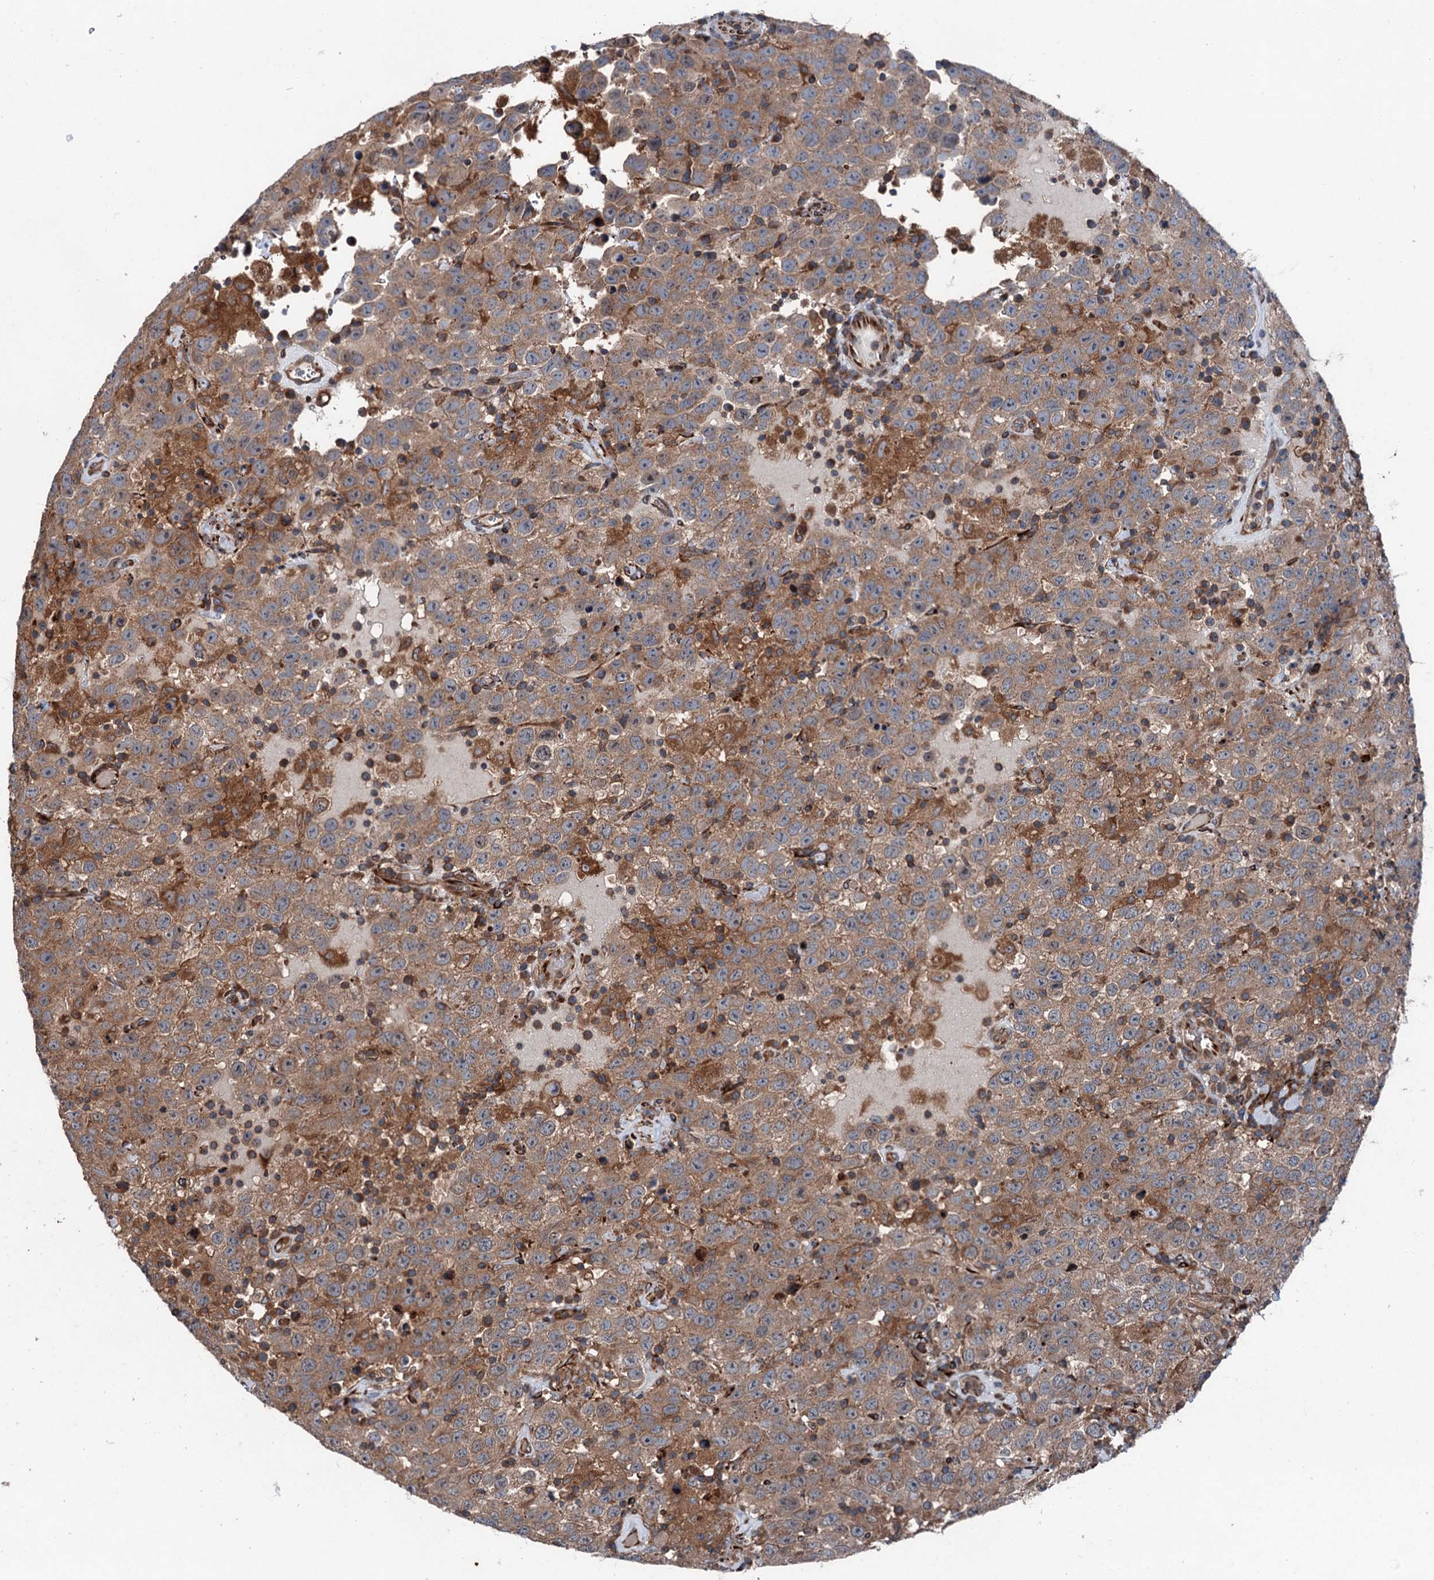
{"staining": {"intensity": "moderate", "quantity": ">75%", "location": "cytoplasmic/membranous"}, "tissue": "testis cancer", "cell_type": "Tumor cells", "image_type": "cancer", "snomed": [{"axis": "morphology", "description": "Seminoma, NOS"}, {"axis": "topography", "description": "Testis"}], "caption": "Testis seminoma was stained to show a protein in brown. There is medium levels of moderate cytoplasmic/membranous positivity in about >75% of tumor cells. The staining was performed using DAB (3,3'-diaminobenzidine) to visualize the protein expression in brown, while the nuclei were stained in blue with hematoxylin (Magnification: 20x).", "gene": "DDIAS", "patient": {"sex": "male", "age": 41}}